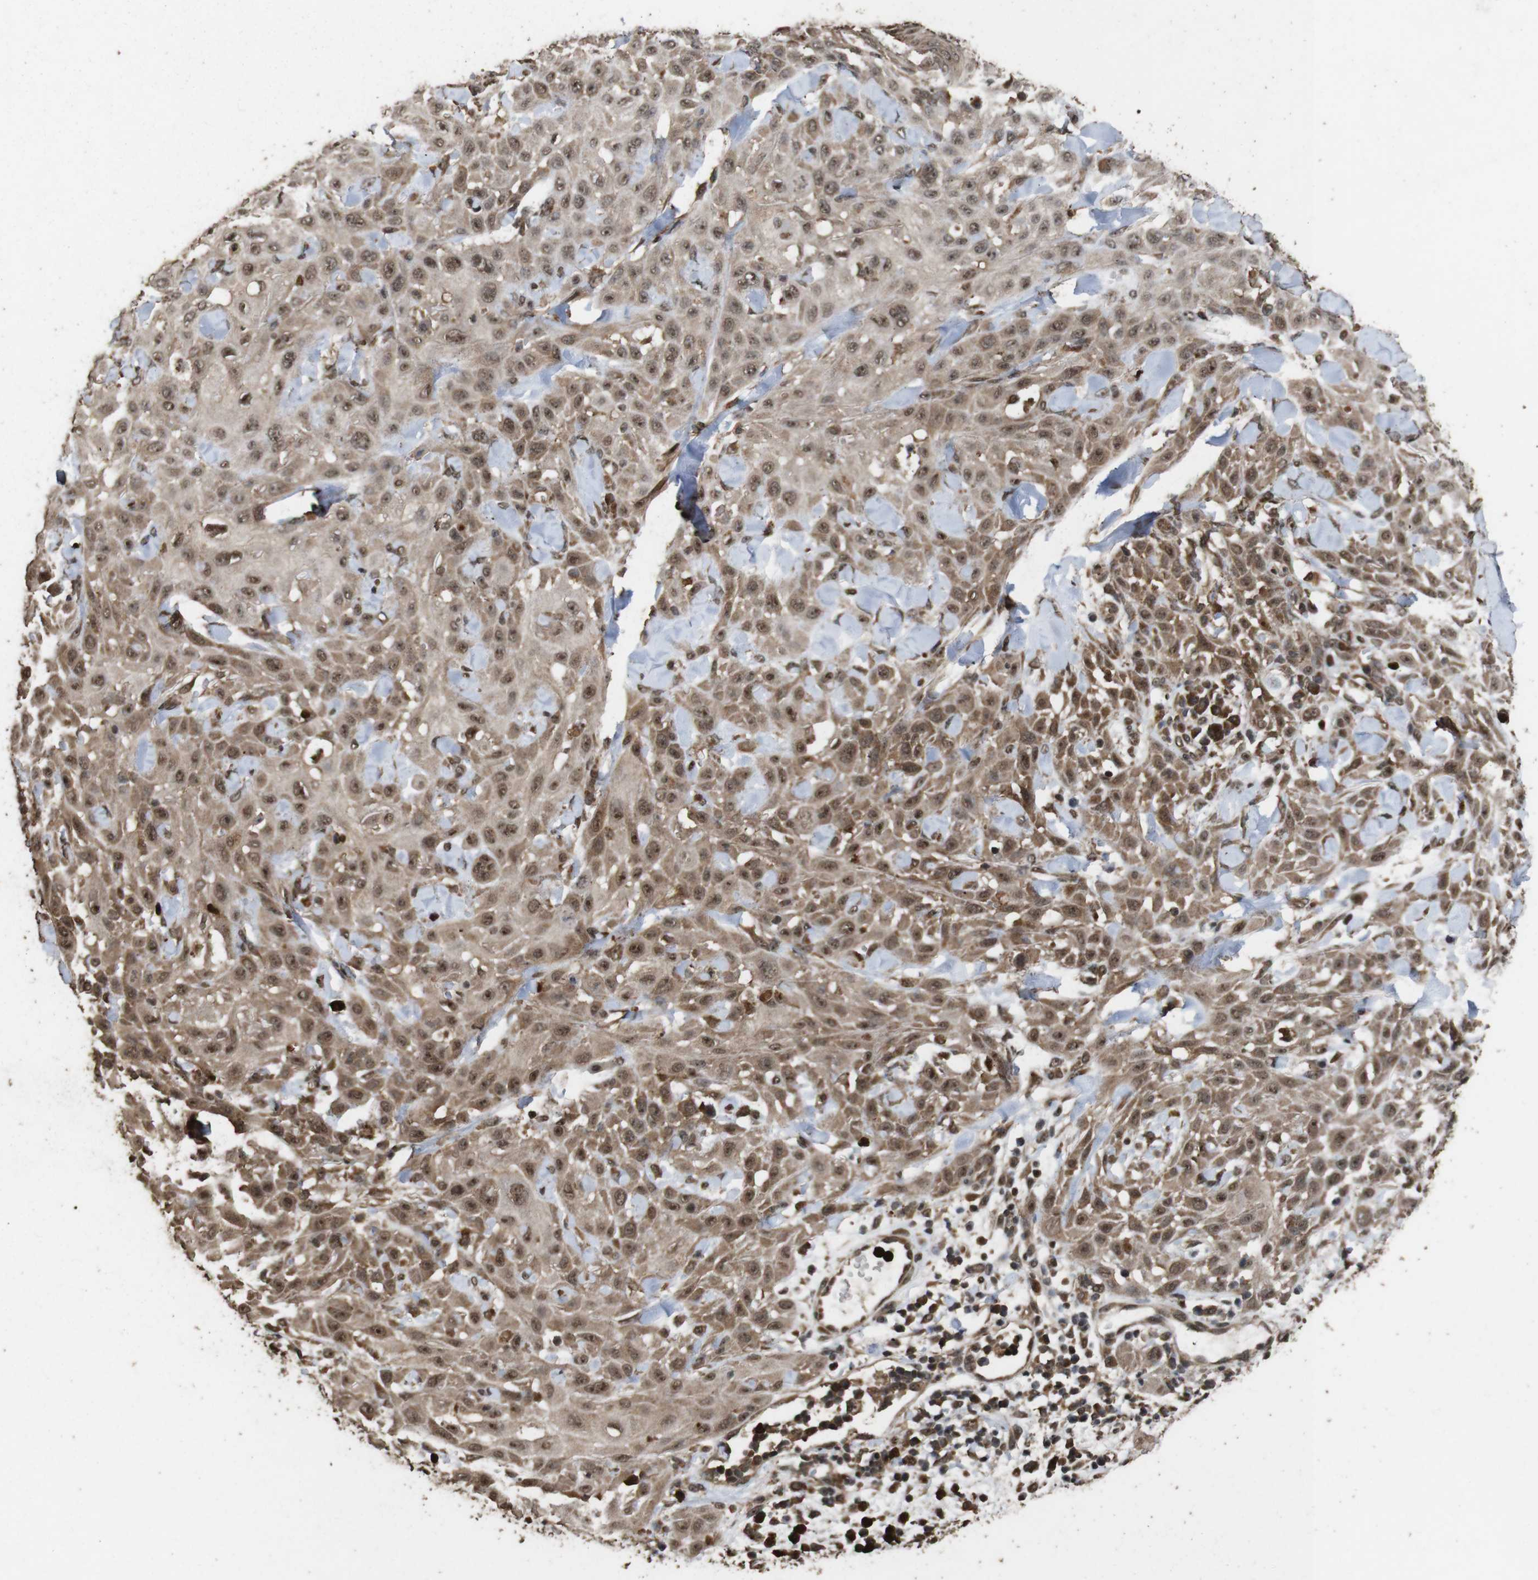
{"staining": {"intensity": "moderate", "quantity": ">75%", "location": "cytoplasmic/membranous,nuclear"}, "tissue": "skin cancer", "cell_type": "Tumor cells", "image_type": "cancer", "snomed": [{"axis": "morphology", "description": "Squamous cell carcinoma, NOS"}, {"axis": "topography", "description": "Skin"}], "caption": "Skin squamous cell carcinoma was stained to show a protein in brown. There is medium levels of moderate cytoplasmic/membranous and nuclear staining in about >75% of tumor cells.", "gene": "RRAS2", "patient": {"sex": "male", "age": 24}}